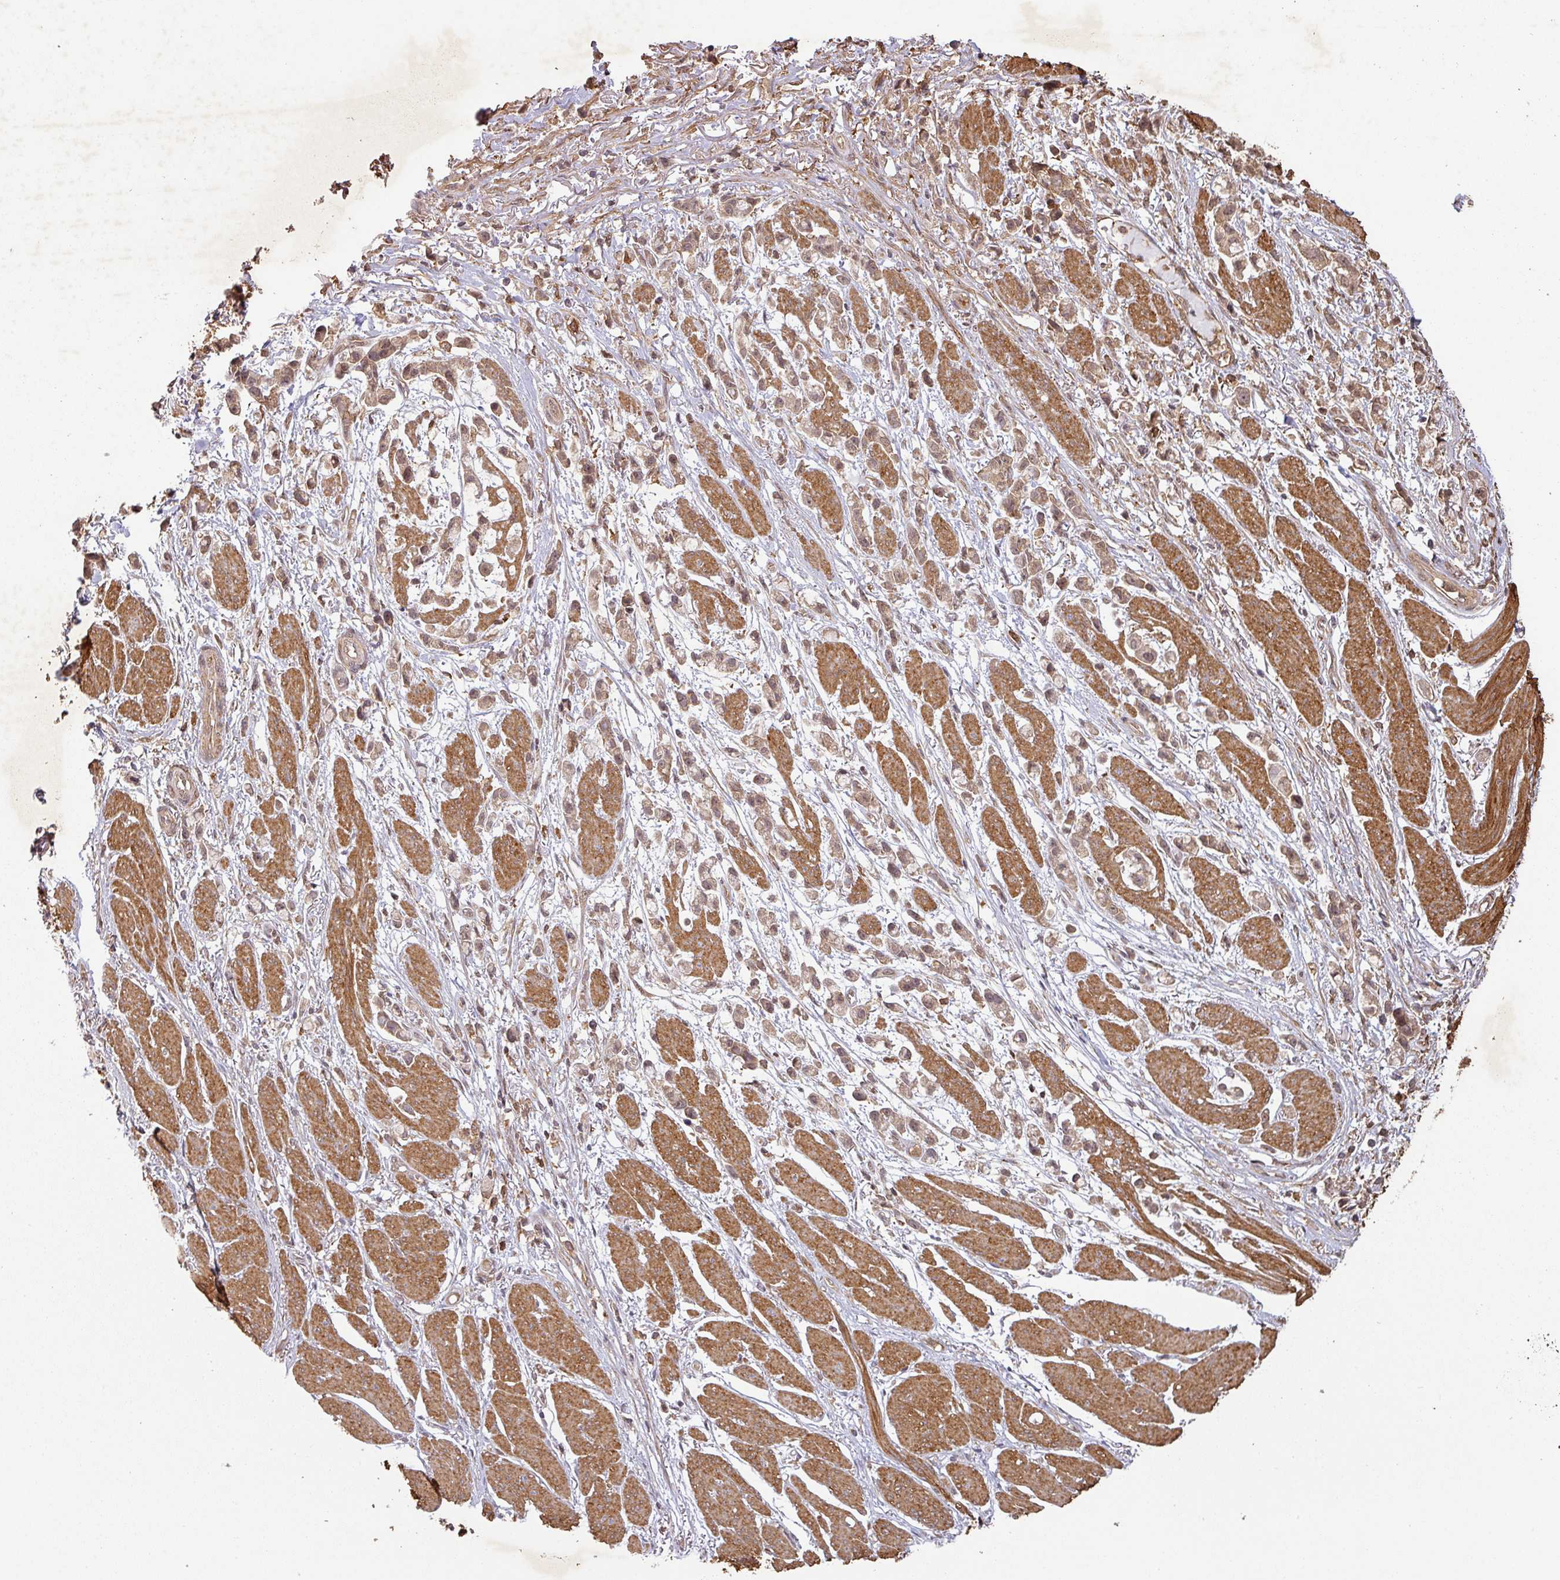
{"staining": {"intensity": "weak", "quantity": "25%-75%", "location": "cytoplasmic/membranous,nuclear"}, "tissue": "stomach cancer", "cell_type": "Tumor cells", "image_type": "cancer", "snomed": [{"axis": "morphology", "description": "Adenocarcinoma, NOS"}, {"axis": "topography", "description": "Stomach"}], "caption": "Protein expression analysis of human stomach adenocarcinoma reveals weak cytoplasmic/membranous and nuclear expression in about 25%-75% of tumor cells. (IHC, brightfield microscopy, high magnification).", "gene": "ZNF322", "patient": {"sex": "female", "age": 81}}